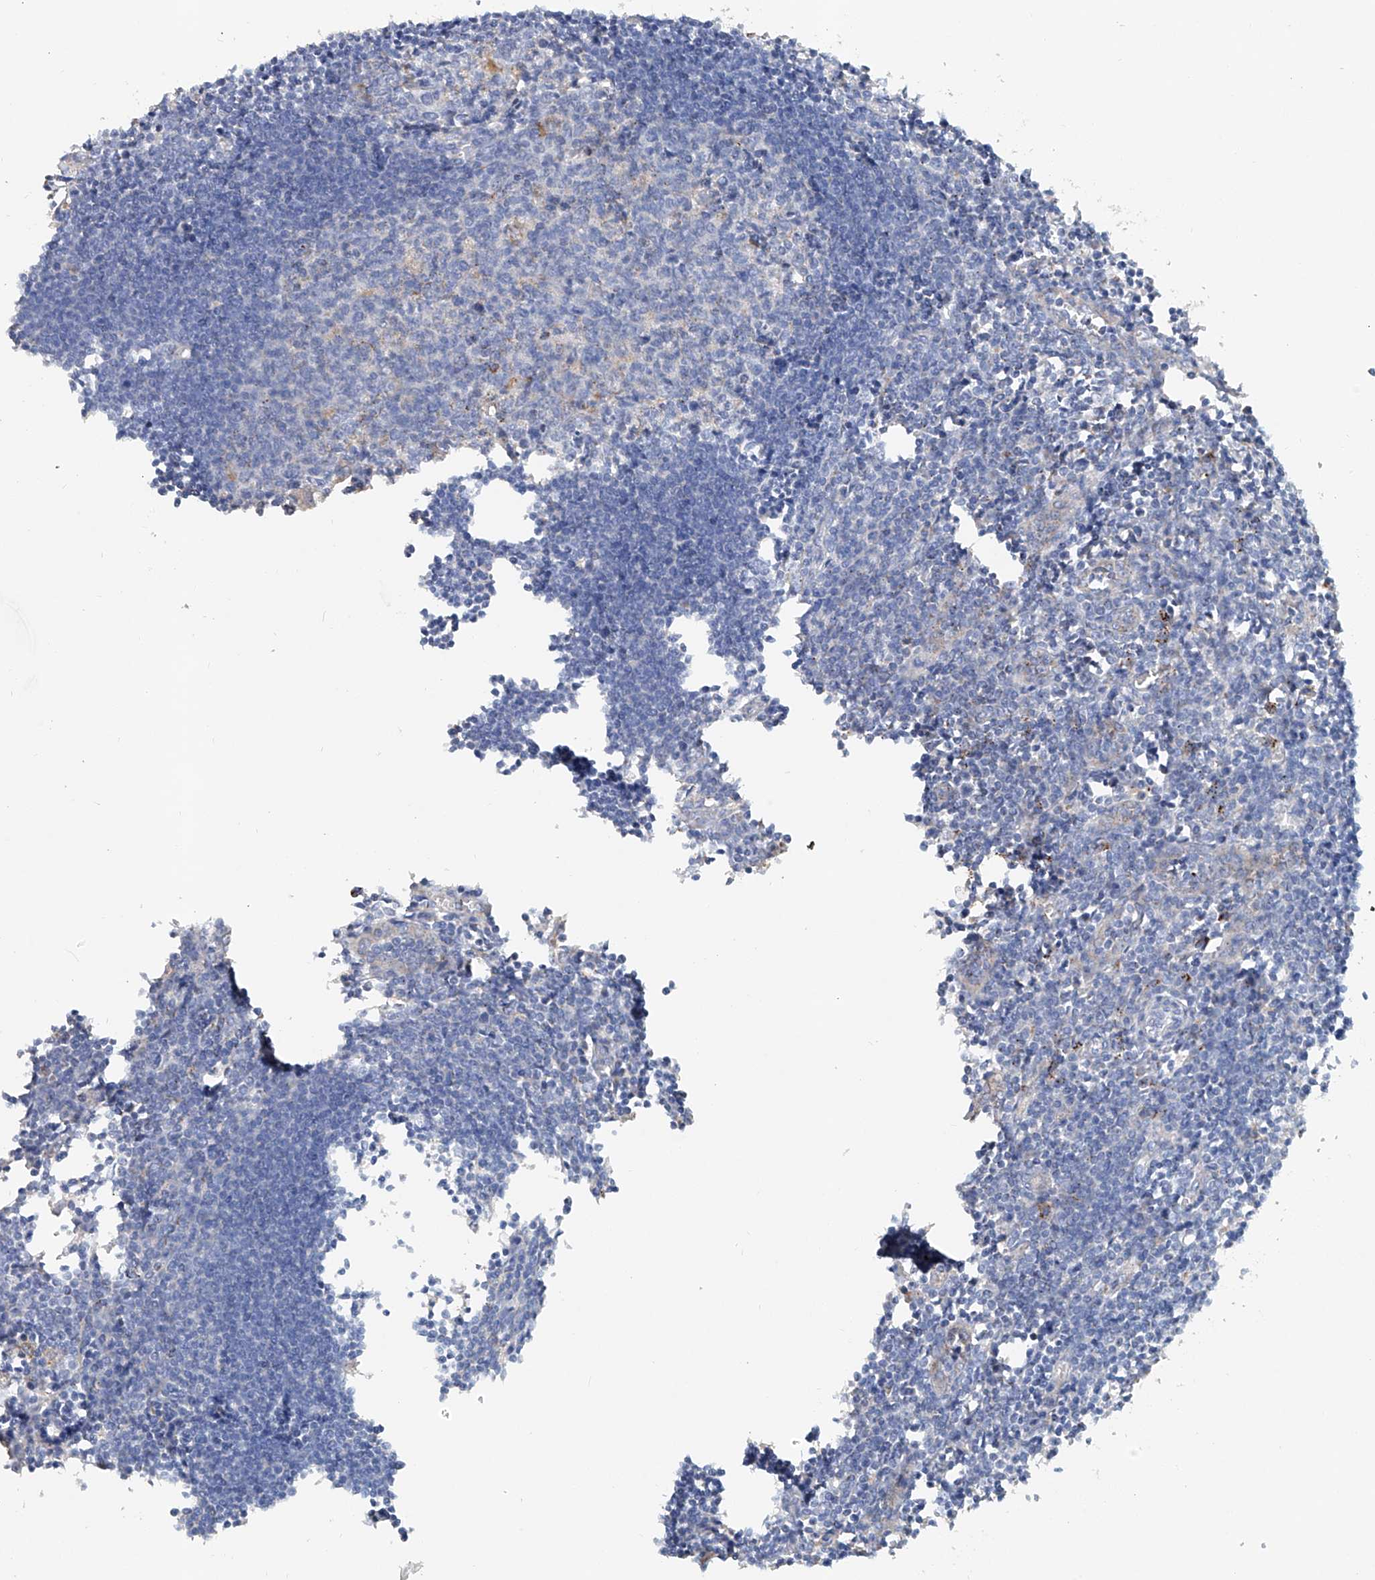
{"staining": {"intensity": "moderate", "quantity": "<25%", "location": "cytoplasmic/membranous"}, "tissue": "lymph node", "cell_type": "Germinal center cells", "image_type": "normal", "snomed": [{"axis": "morphology", "description": "Normal tissue, NOS"}, {"axis": "morphology", "description": "Malignant melanoma, Metastatic site"}, {"axis": "topography", "description": "Lymph node"}], "caption": "Immunohistochemical staining of unremarkable lymph node reveals <25% levels of moderate cytoplasmic/membranous protein expression in about <25% of germinal center cells. The staining is performed using DAB brown chromogen to label protein expression. The nuclei are counter-stained blue using hematoxylin.", "gene": "TRIM47", "patient": {"sex": "male", "age": 41}}